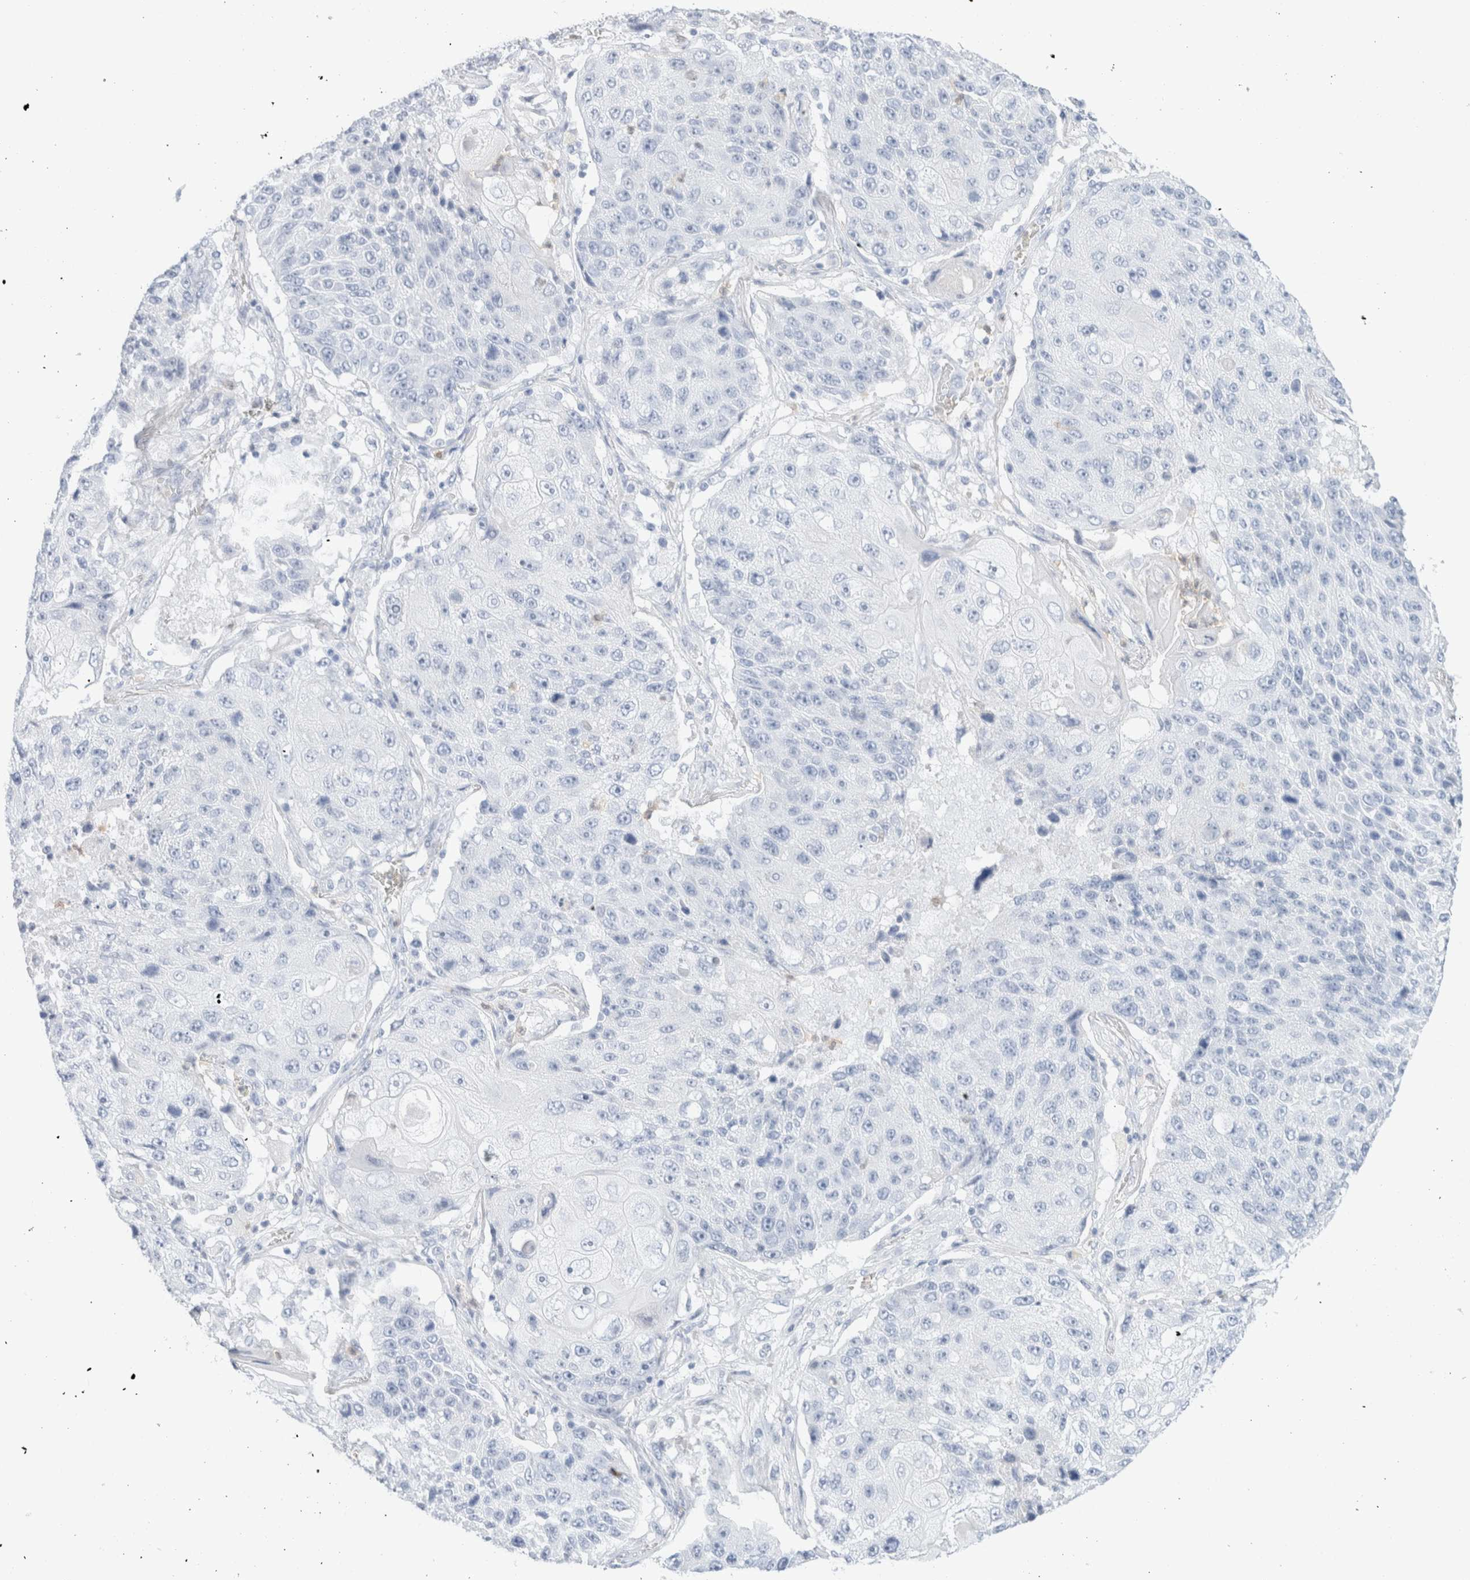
{"staining": {"intensity": "negative", "quantity": "none", "location": "none"}, "tissue": "lung cancer", "cell_type": "Tumor cells", "image_type": "cancer", "snomed": [{"axis": "morphology", "description": "Squamous cell carcinoma, NOS"}, {"axis": "topography", "description": "Lung"}], "caption": "An immunohistochemistry (IHC) histopathology image of squamous cell carcinoma (lung) is shown. There is no staining in tumor cells of squamous cell carcinoma (lung). (DAB (3,3'-diaminobenzidine) immunohistochemistry with hematoxylin counter stain).", "gene": "ARG1", "patient": {"sex": "male", "age": 61}}